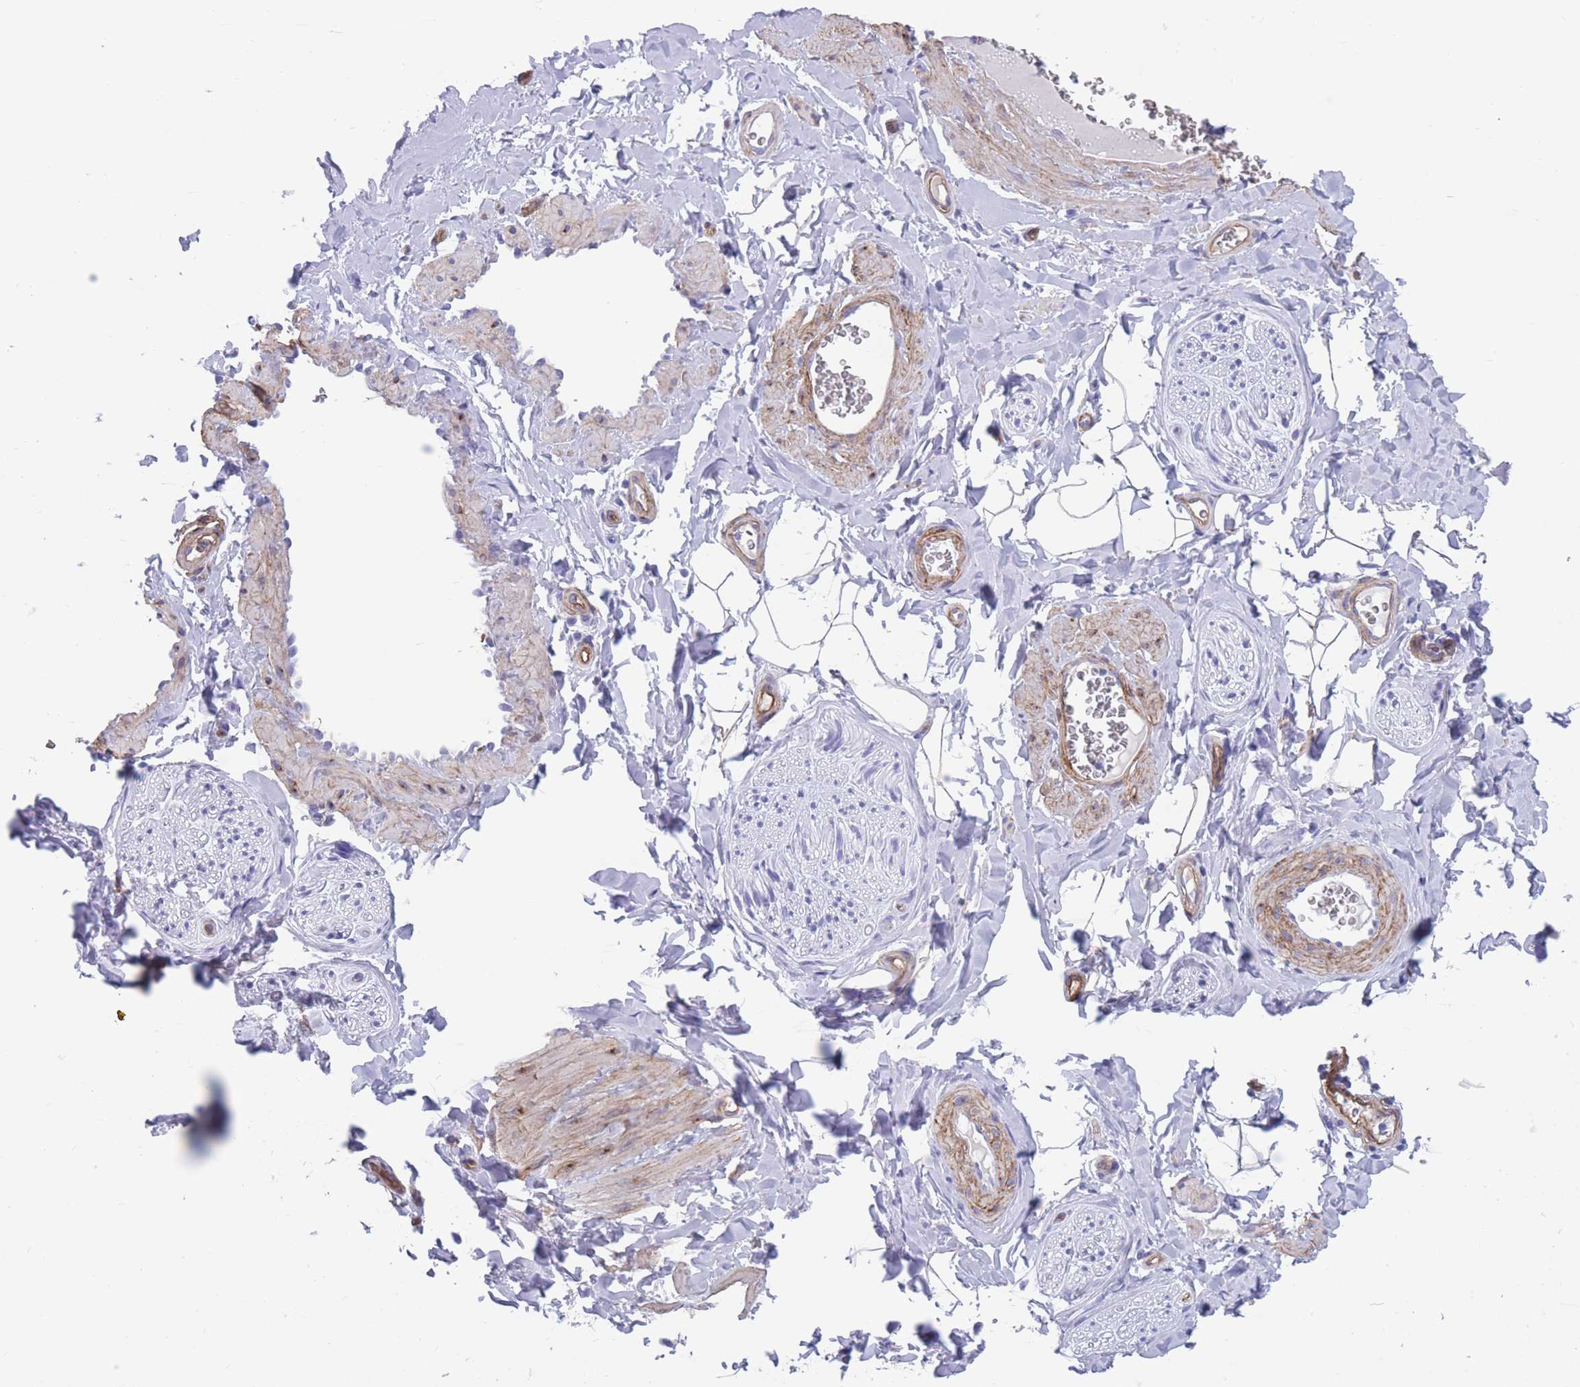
{"staining": {"intensity": "moderate", "quantity": "25%-75%", "location": "cytoplasmic/membranous"}, "tissue": "adipose tissue", "cell_type": "Adipocytes", "image_type": "normal", "snomed": [{"axis": "morphology", "description": "Normal tissue, NOS"}, {"axis": "topography", "description": "Soft tissue"}, {"axis": "topography", "description": "Adipose tissue"}, {"axis": "topography", "description": "Vascular tissue"}, {"axis": "topography", "description": "Peripheral nerve tissue"}], "caption": "This image reveals immunohistochemistry staining of unremarkable human adipose tissue, with medium moderate cytoplasmic/membranous positivity in about 25%-75% of adipocytes.", "gene": "DPYD", "patient": {"sex": "male", "age": 46}}